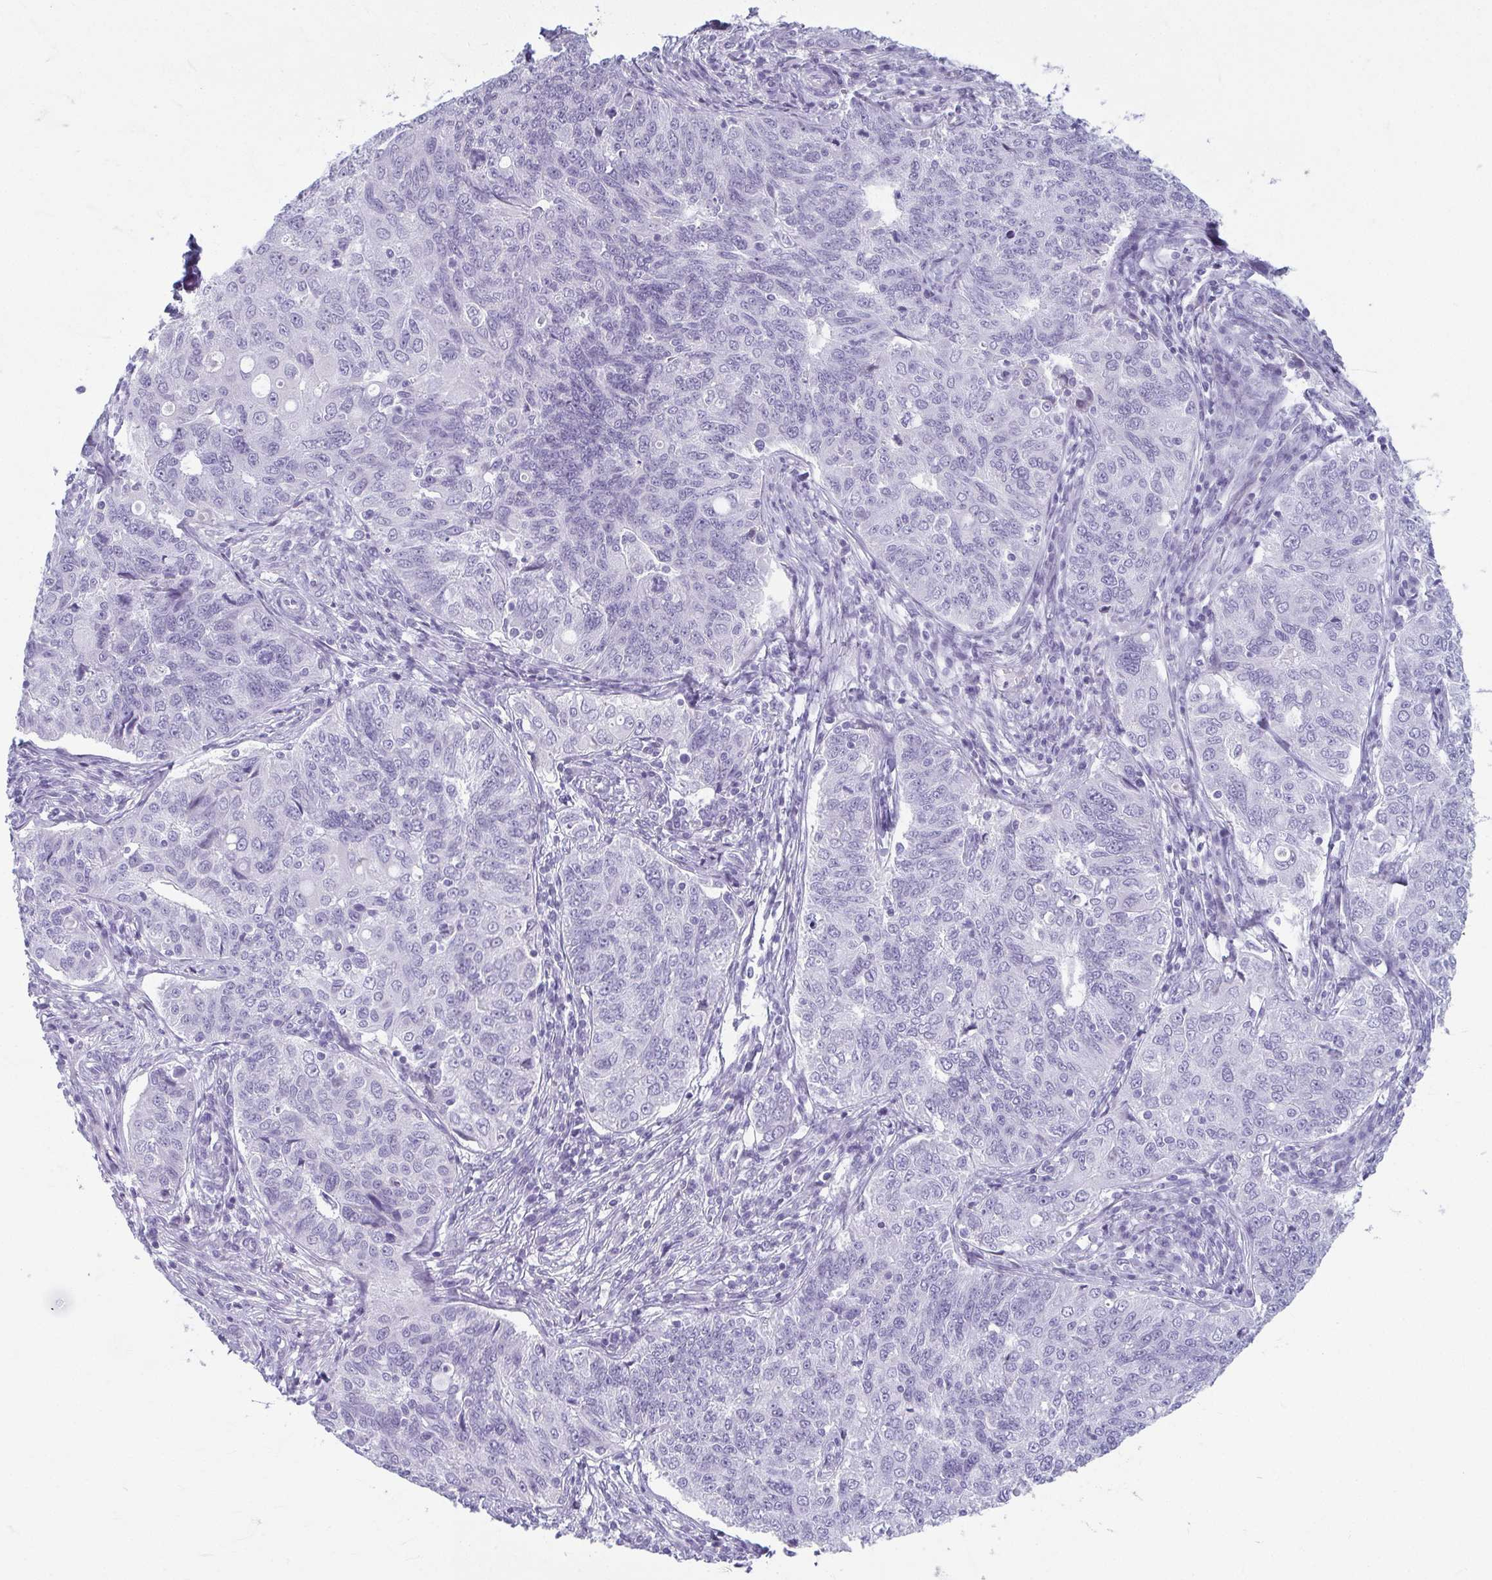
{"staining": {"intensity": "negative", "quantity": "none", "location": "none"}, "tissue": "endometrial cancer", "cell_type": "Tumor cells", "image_type": "cancer", "snomed": [{"axis": "morphology", "description": "Adenocarcinoma, NOS"}, {"axis": "topography", "description": "Endometrium"}], "caption": "A photomicrograph of human endometrial cancer (adenocarcinoma) is negative for staining in tumor cells. The staining was performed using DAB (3,3'-diaminobenzidine) to visualize the protein expression in brown, while the nuclei were stained in blue with hematoxylin (Magnification: 20x).", "gene": "MOBP", "patient": {"sex": "female", "age": 43}}